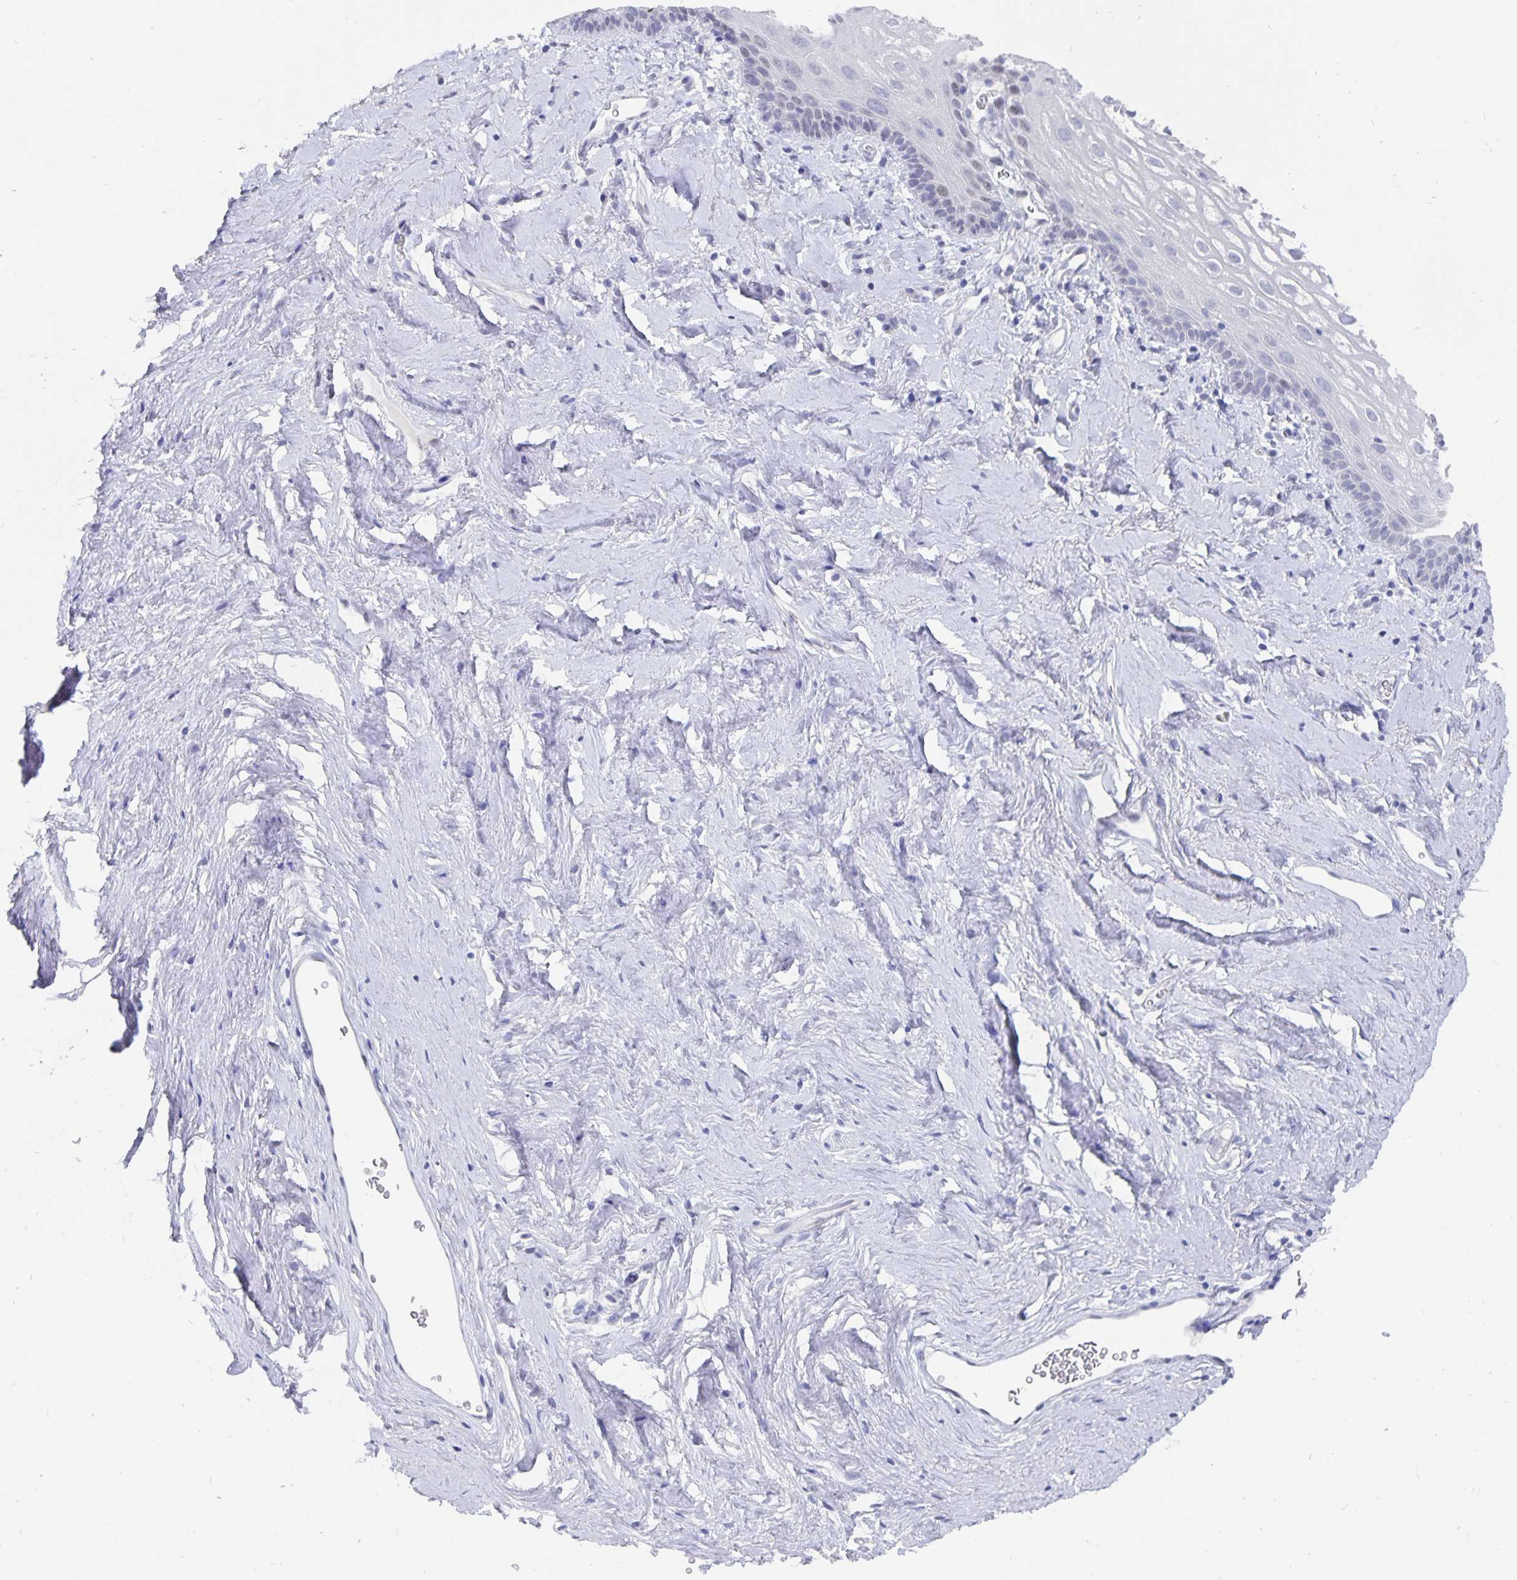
{"staining": {"intensity": "negative", "quantity": "none", "location": "none"}, "tissue": "vagina", "cell_type": "Squamous epithelial cells", "image_type": "normal", "snomed": [{"axis": "morphology", "description": "Normal tissue, NOS"}, {"axis": "morphology", "description": "Adenocarcinoma, NOS"}, {"axis": "topography", "description": "Rectum"}, {"axis": "topography", "description": "Vagina"}, {"axis": "topography", "description": "Peripheral nerve tissue"}], "caption": "The immunohistochemistry image has no significant positivity in squamous epithelial cells of vagina.", "gene": "SMOC1", "patient": {"sex": "female", "age": 71}}